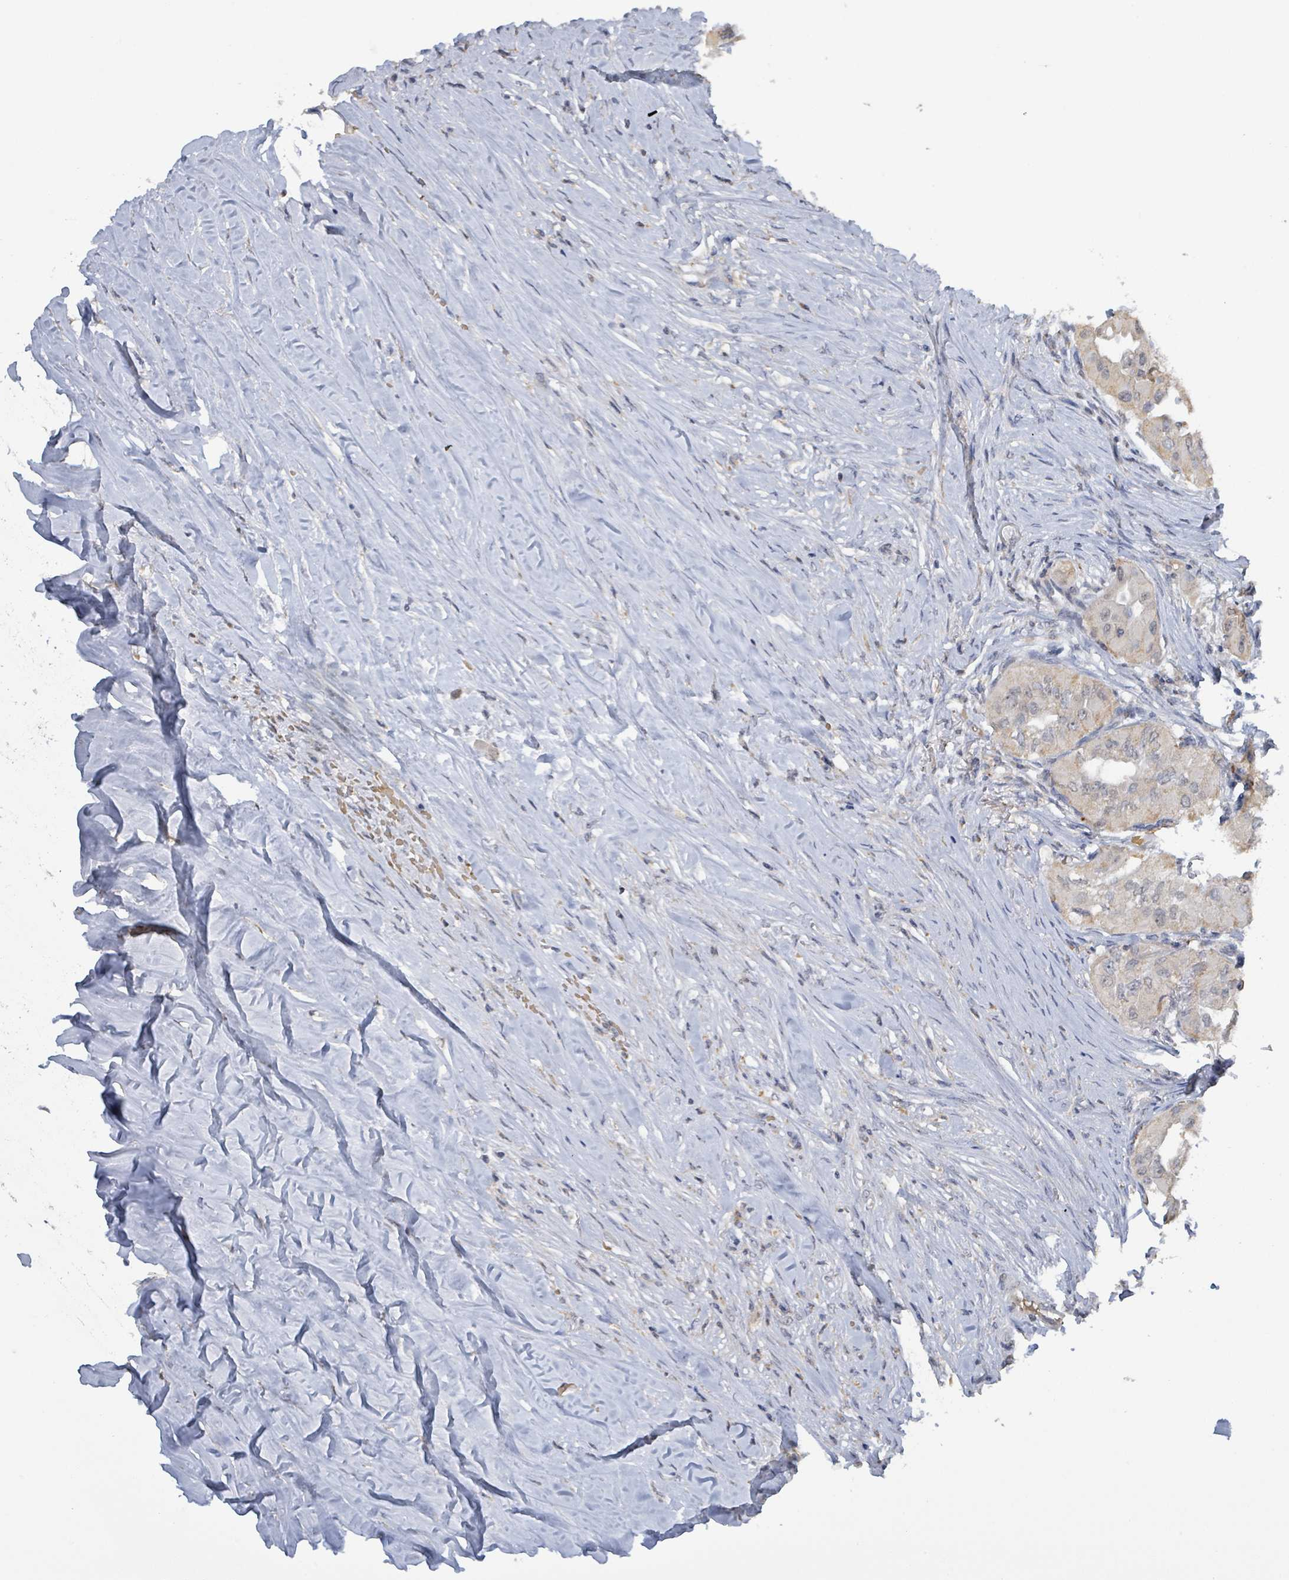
{"staining": {"intensity": "negative", "quantity": "none", "location": "none"}, "tissue": "thyroid cancer", "cell_type": "Tumor cells", "image_type": "cancer", "snomed": [{"axis": "morphology", "description": "Papillary adenocarcinoma, NOS"}, {"axis": "topography", "description": "Thyroid gland"}], "caption": "A high-resolution micrograph shows IHC staining of thyroid papillary adenocarcinoma, which demonstrates no significant positivity in tumor cells.", "gene": "SEBOX", "patient": {"sex": "female", "age": 59}}